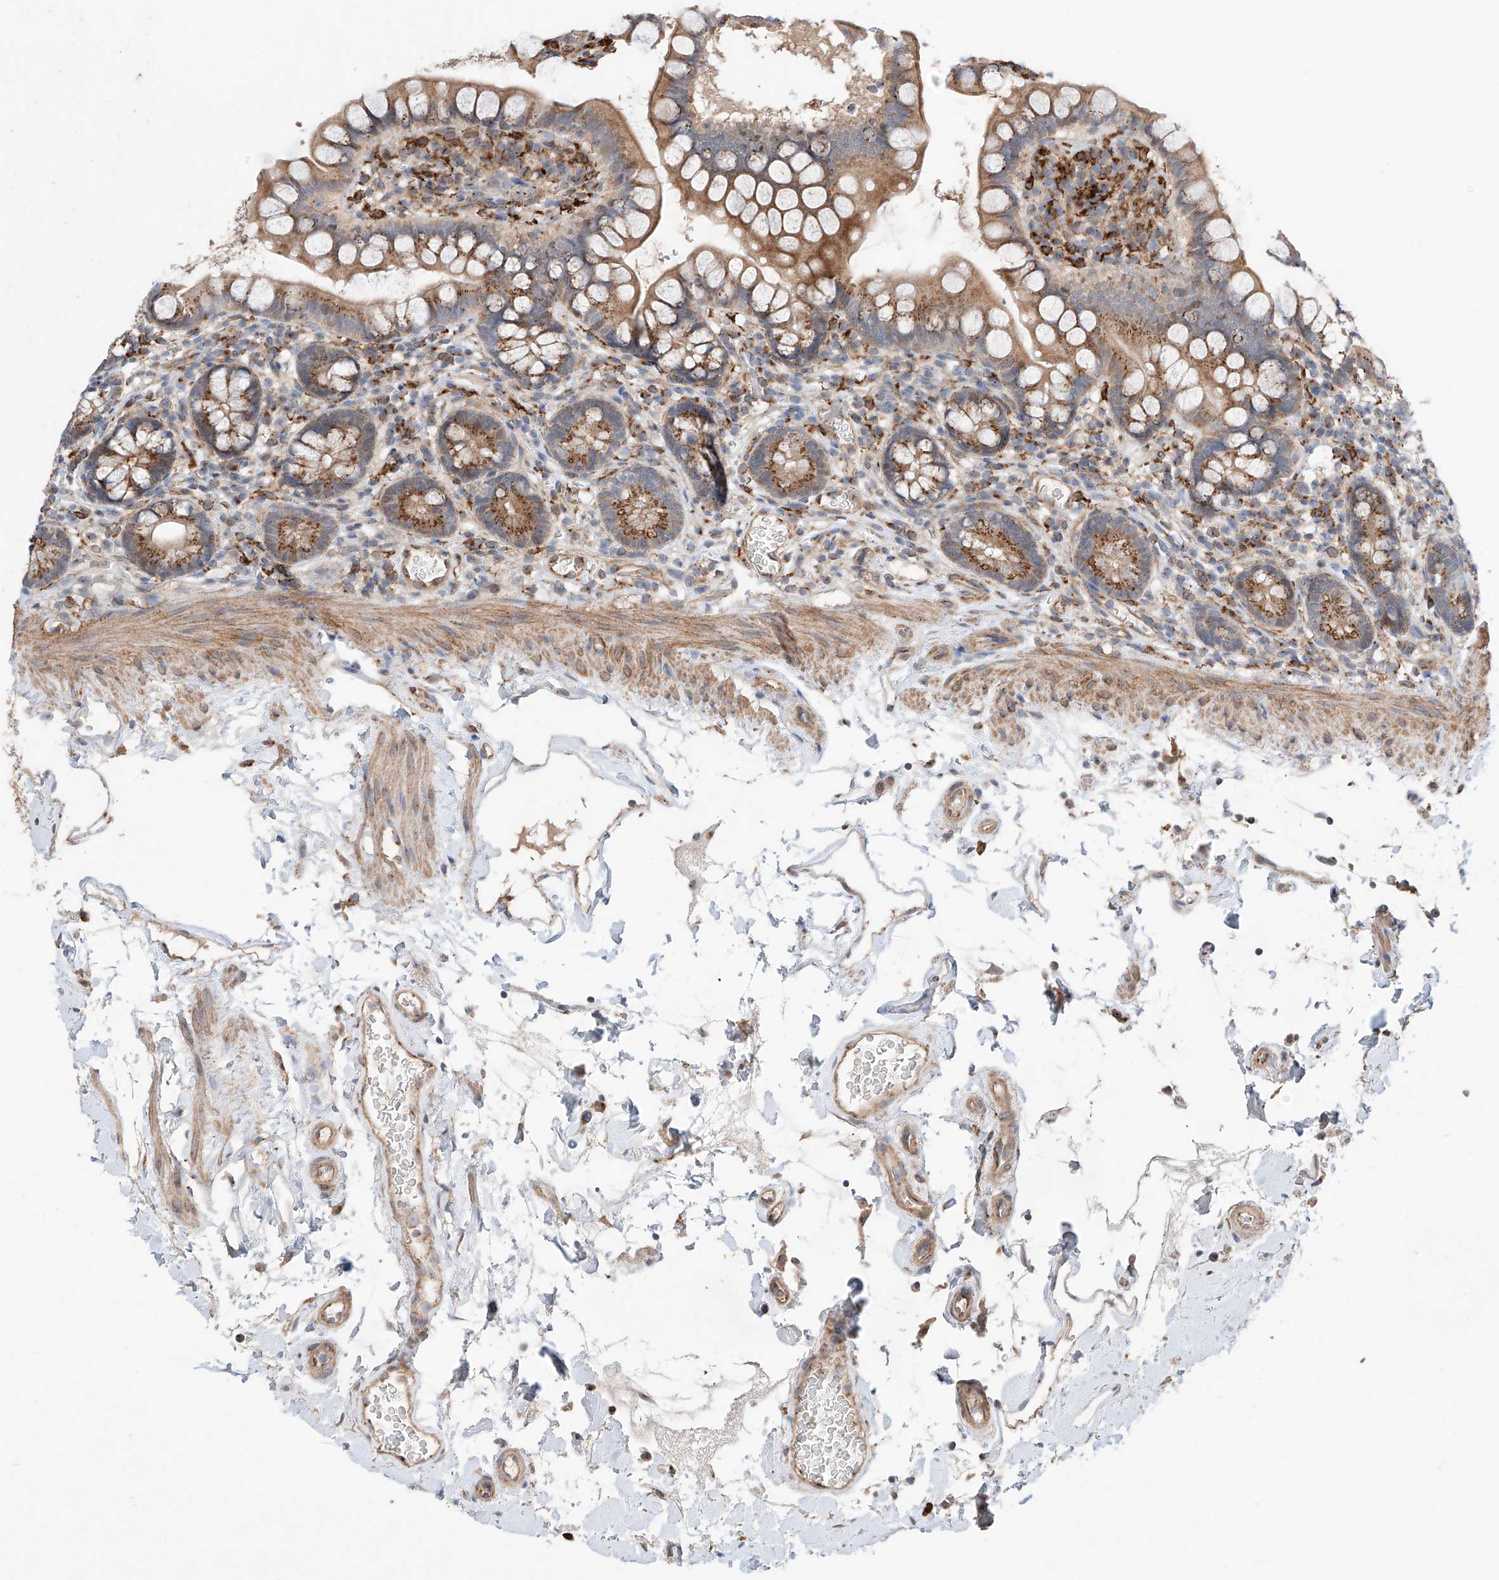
{"staining": {"intensity": "moderate", "quantity": ">75%", "location": "cytoplasmic/membranous"}, "tissue": "small intestine", "cell_type": "Glandular cells", "image_type": "normal", "snomed": [{"axis": "morphology", "description": "Normal tissue, NOS"}, {"axis": "topography", "description": "Small intestine"}], "caption": "DAB immunohistochemical staining of benign human small intestine exhibits moderate cytoplasmic/membranous protein expression in approximately >75% of glandular cells.", "gene": "MOSPD1", "patient": {"sex": "female", "age": 84}}